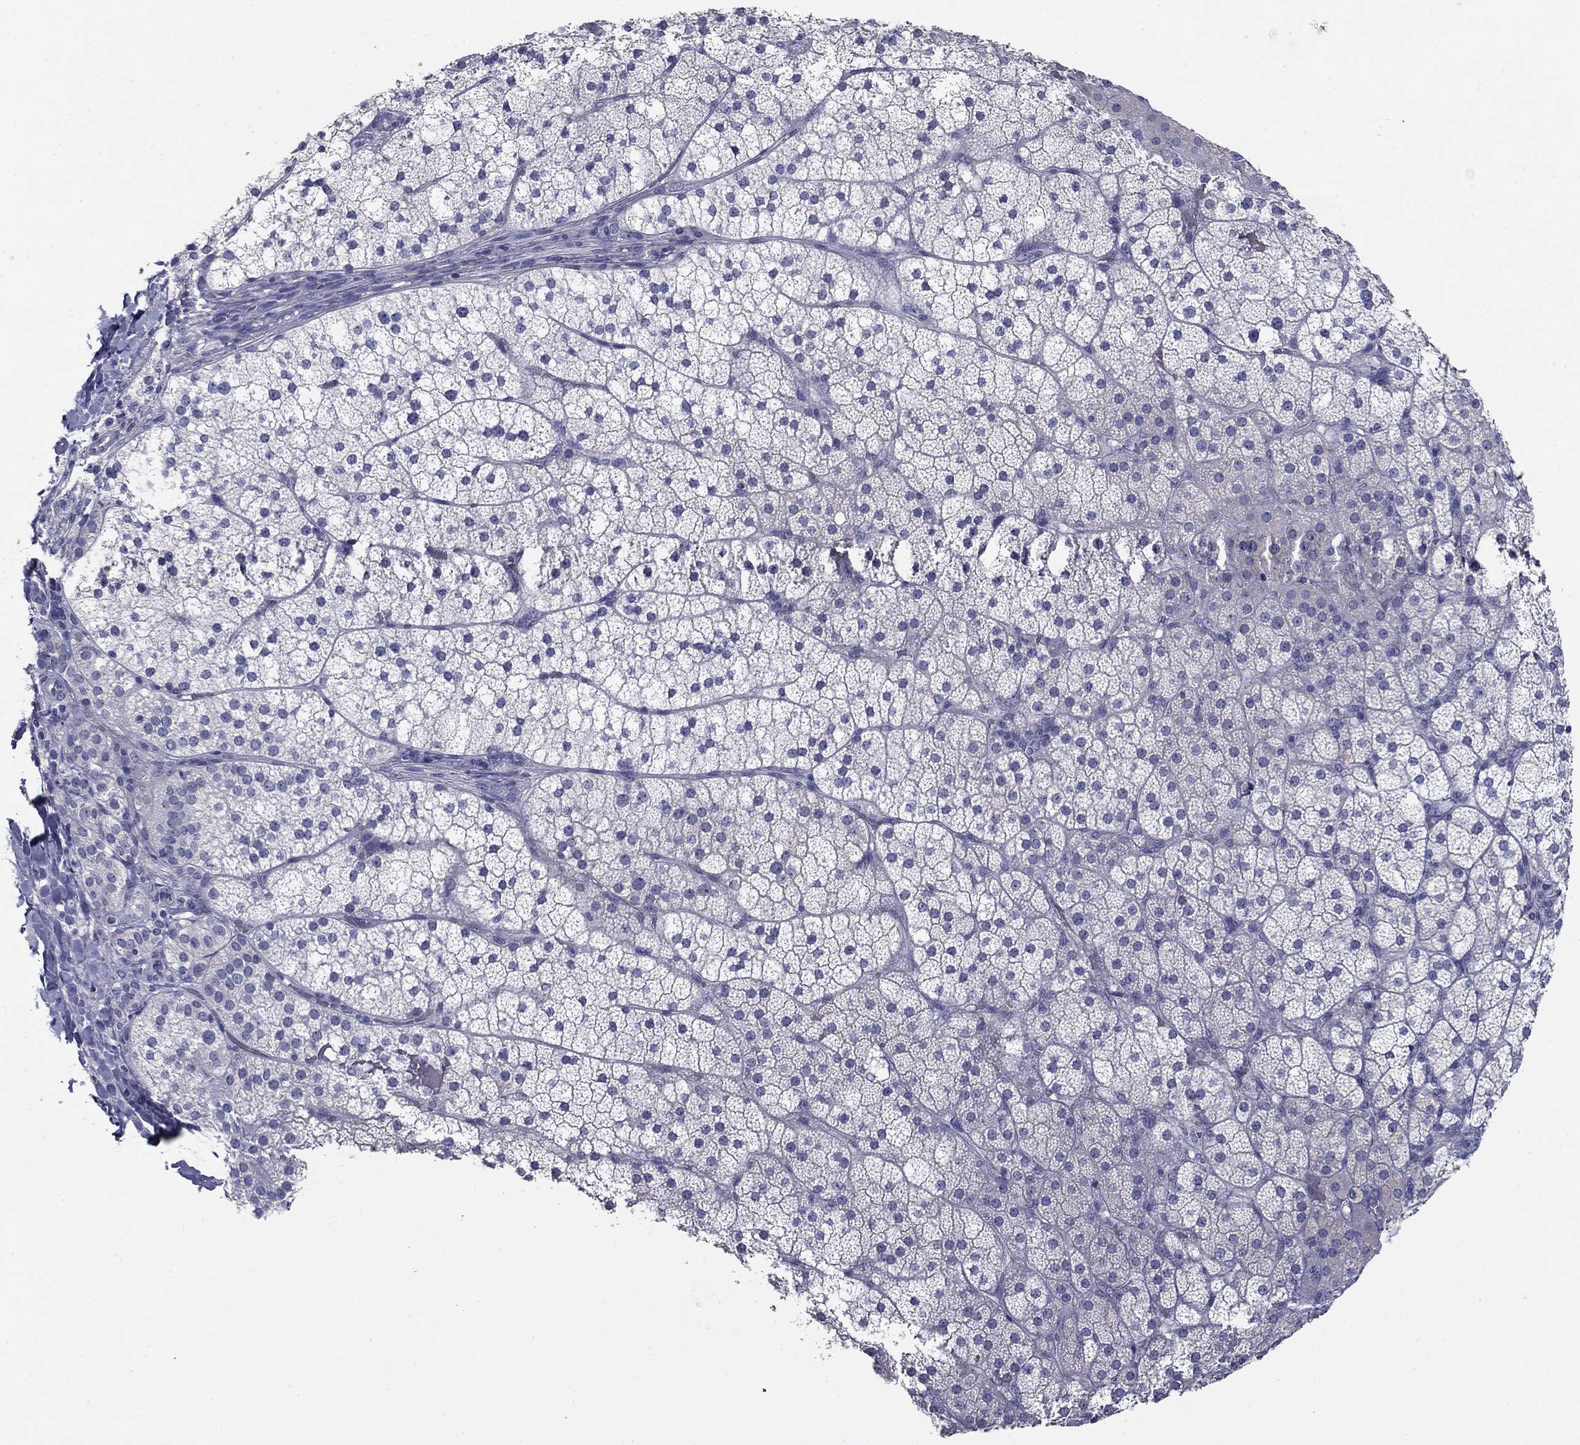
{"staining": {"intensity": "negative", "quantity": "none", "location": "none"}, "tissue": "adrenal gland", "cell_type": "Glandular cells", "image_type": "normal", "snomed": [{"axis": "morphology", "description": "Normal tissue, NOS"}, {"axis": "topography", "description": "Adrenal gland"}], "caption": "The histopathology image exhibits no staining of glandular cells in benign adrenal gland. (DAB immunohistochemistry (IHC) visualized using brightfield microscopy, high magnification).", "gene": "PLS1", "patient": {"sex": "male", "age": 53}}